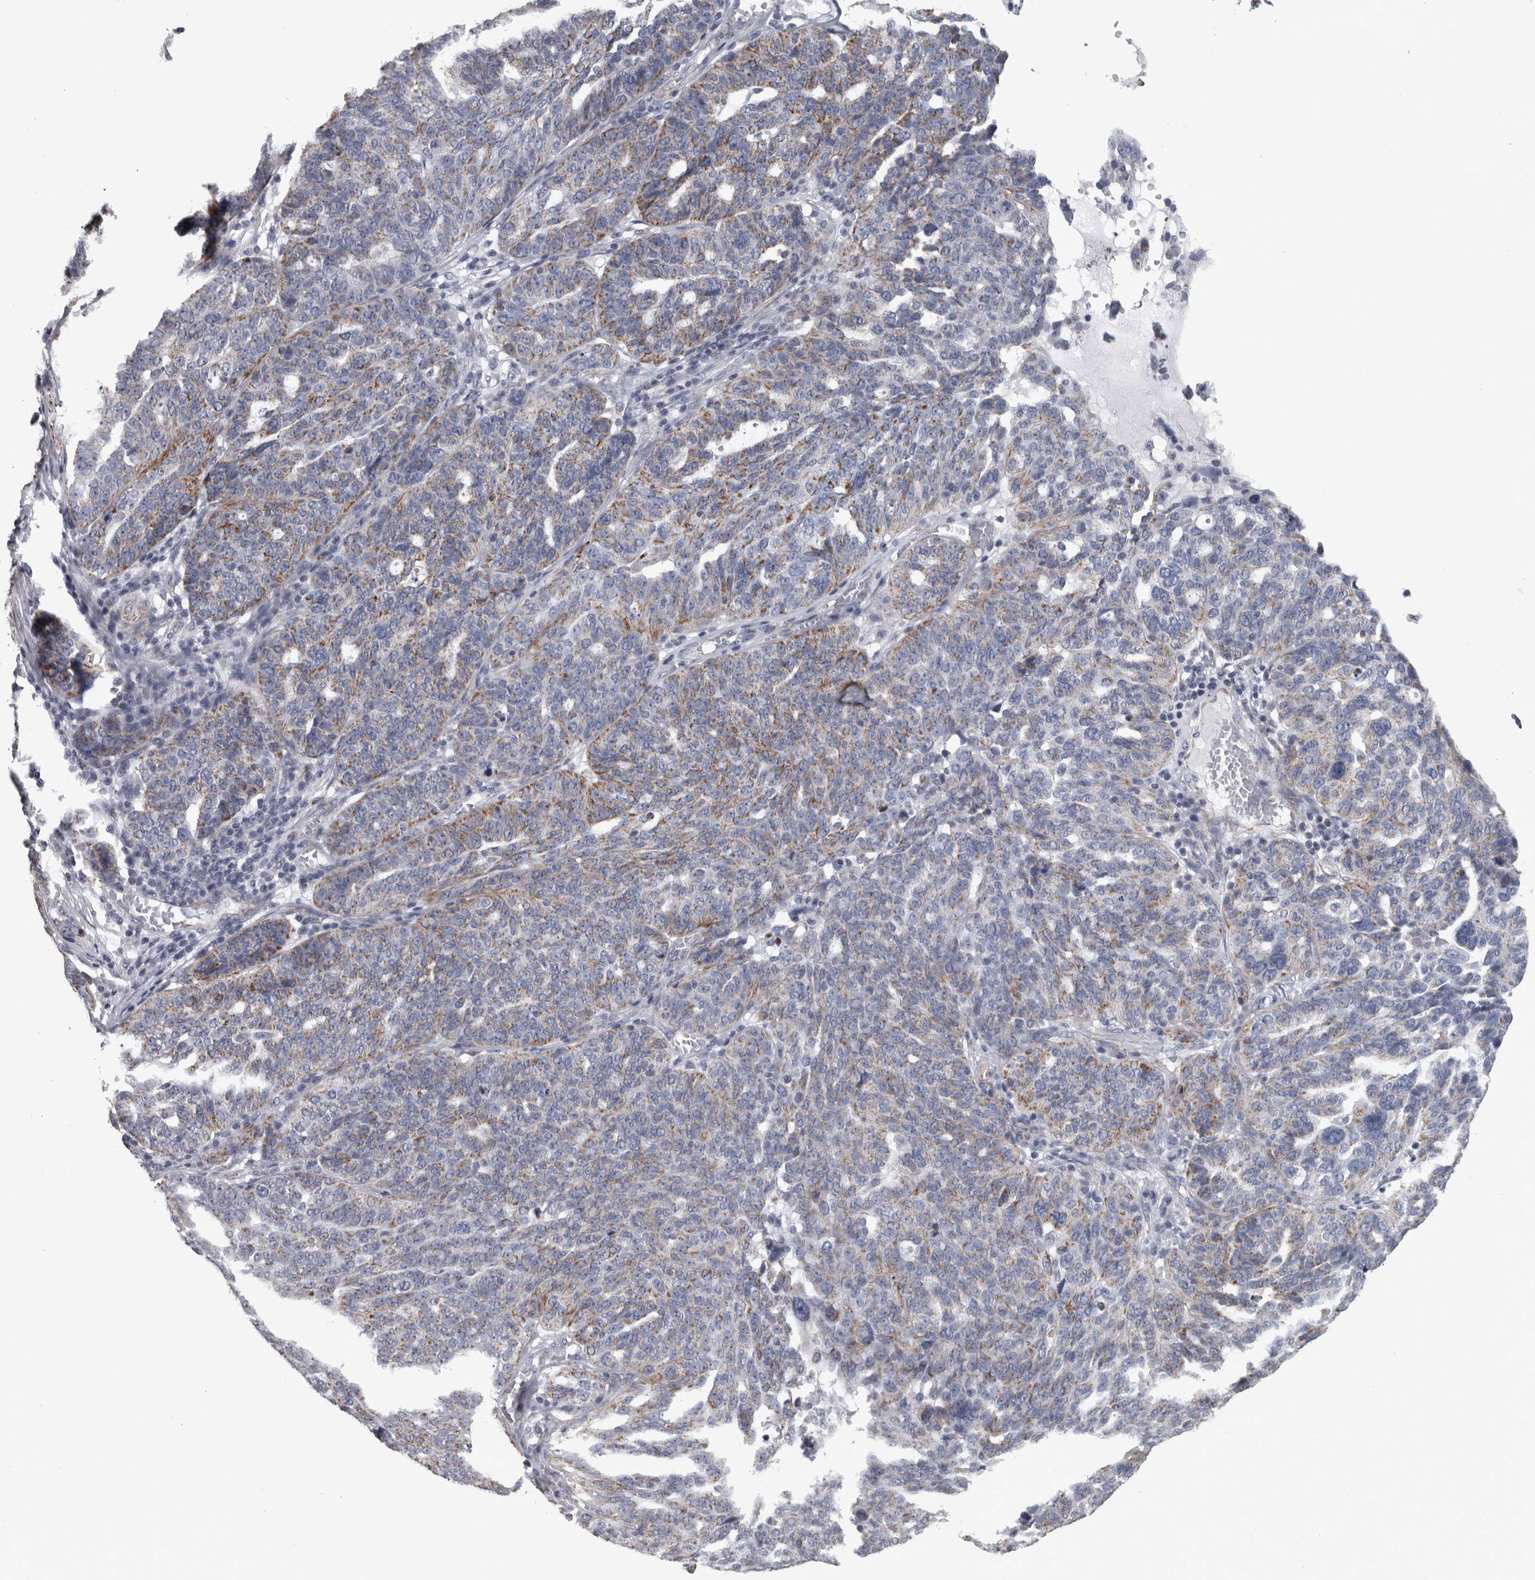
{"staining": {"intensity": "moderate", "quantity": "<25%", "location": "cytoplasmic/membranous"}, "tissue": "ovarian cancer", "cell_type": "Tumor cells", "image_type": "cancer", "snomed": [{"axis": "morphology", "description": "Cystadenocarcinoma, serous, NOS"}, {"axis": "topography", "description": "Ovary"}], "caption": "DAB immunohistochemical staining of ovarian serous cystadenocarcinoma reveals moderate cytoplasmic/membranous protein positivity in about <25% of tumor cells. Ihc stains the protein in brown and the nuclei are stained blue.", "gene": "DBT", "patient": {"sex": "female", "age": 59}}